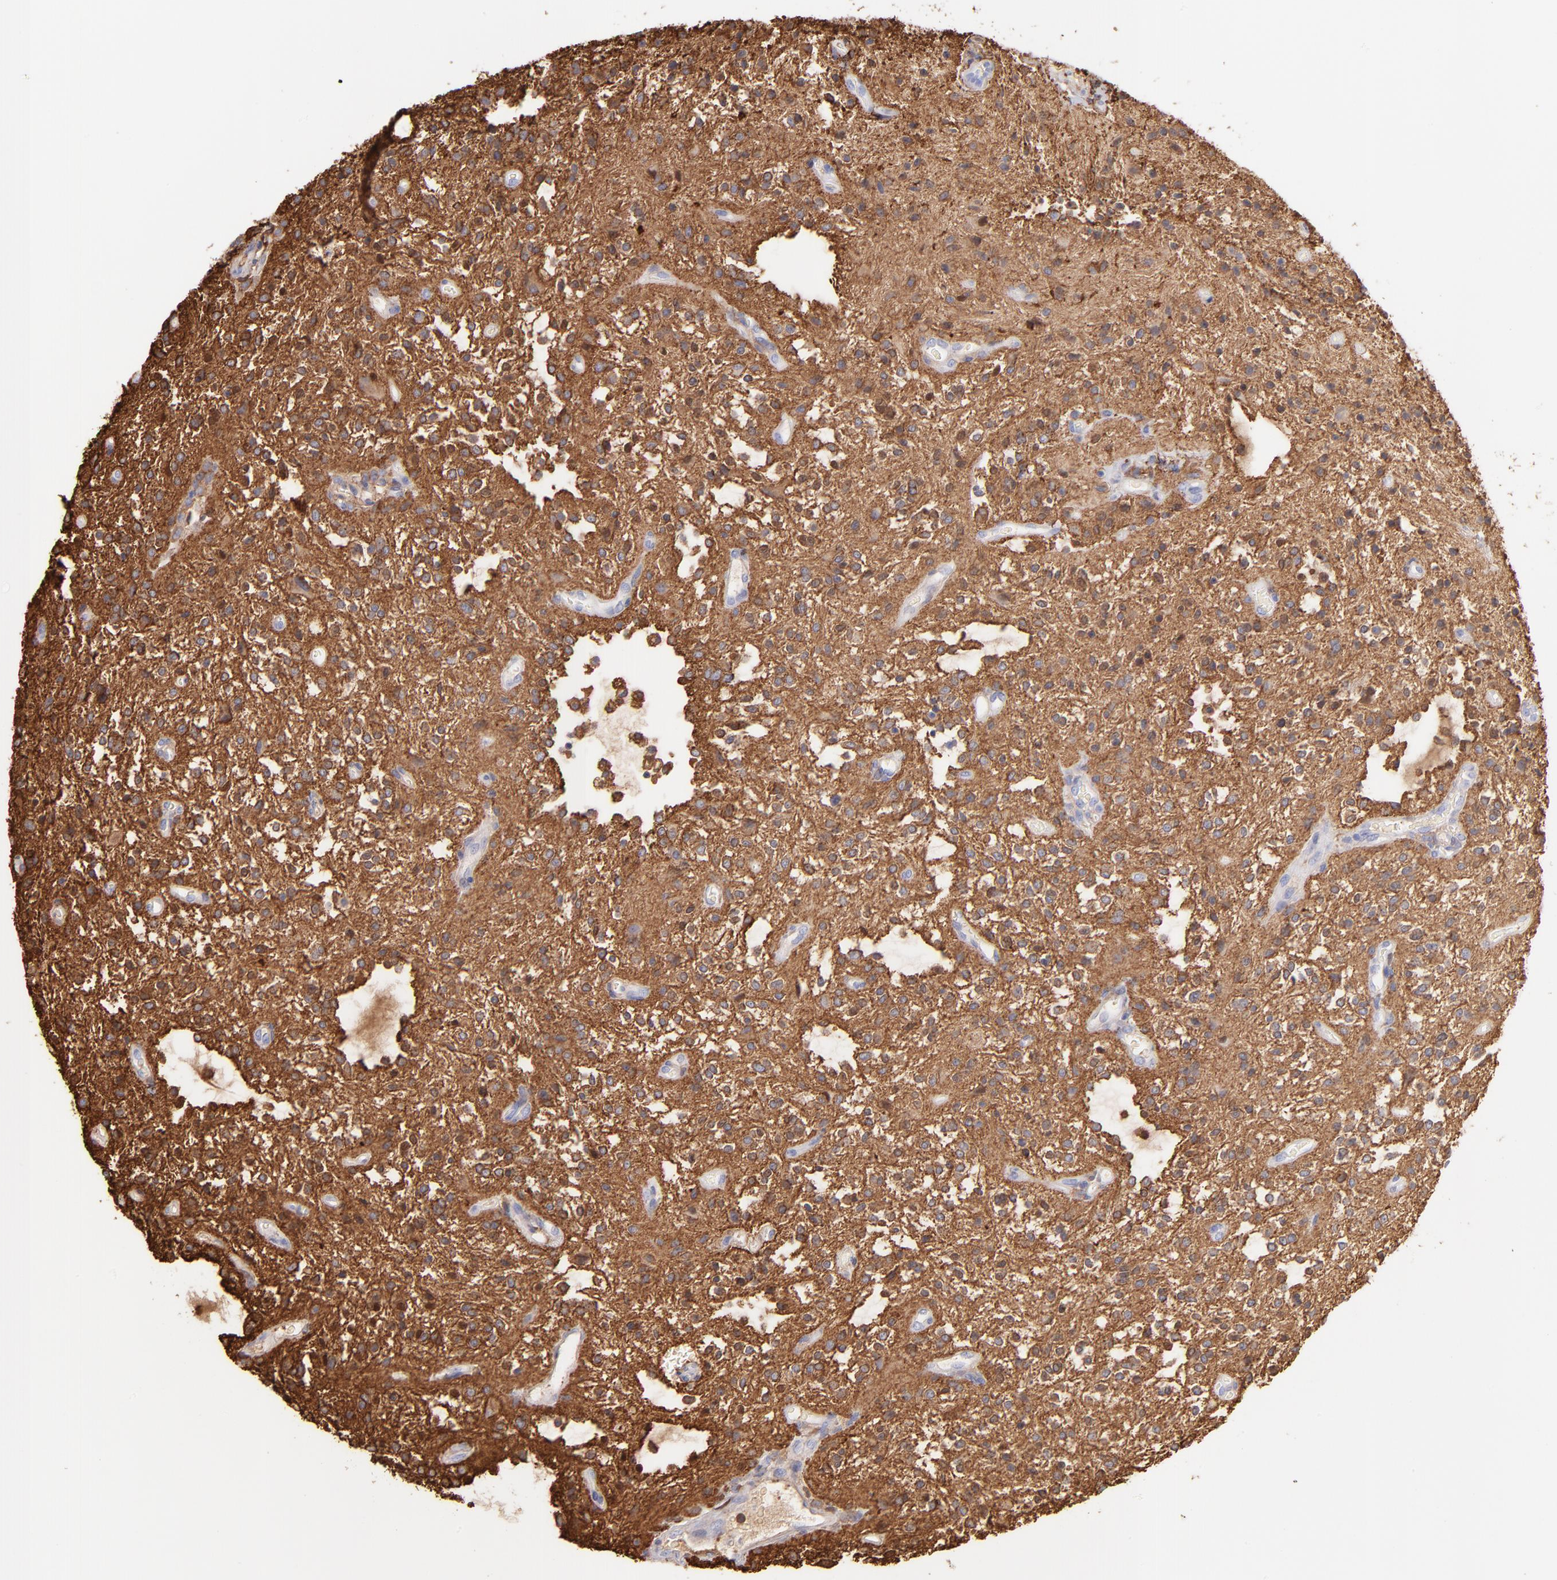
{"staining": {"intensity": "moderate", "quantity": ">75%", "location": "cytoplasmic/membranous"}, "tissue": "glioma", "cell_type": "Tumor cells", "image_type": "cancer", "snomed": [{"axis": "morphology", "description": "Glioma, malignant, NOS"}, {"axis": "topography", "description": "Cerebellum"}], "caption": "Protein staining by immunohistochemistry demonstrates moderate cytoplasmic/membranous expression in about >75% of tumor cells in malignant glioma.", "gene": "PRKCA", "patient": {"sex": "female", "age": 10}}